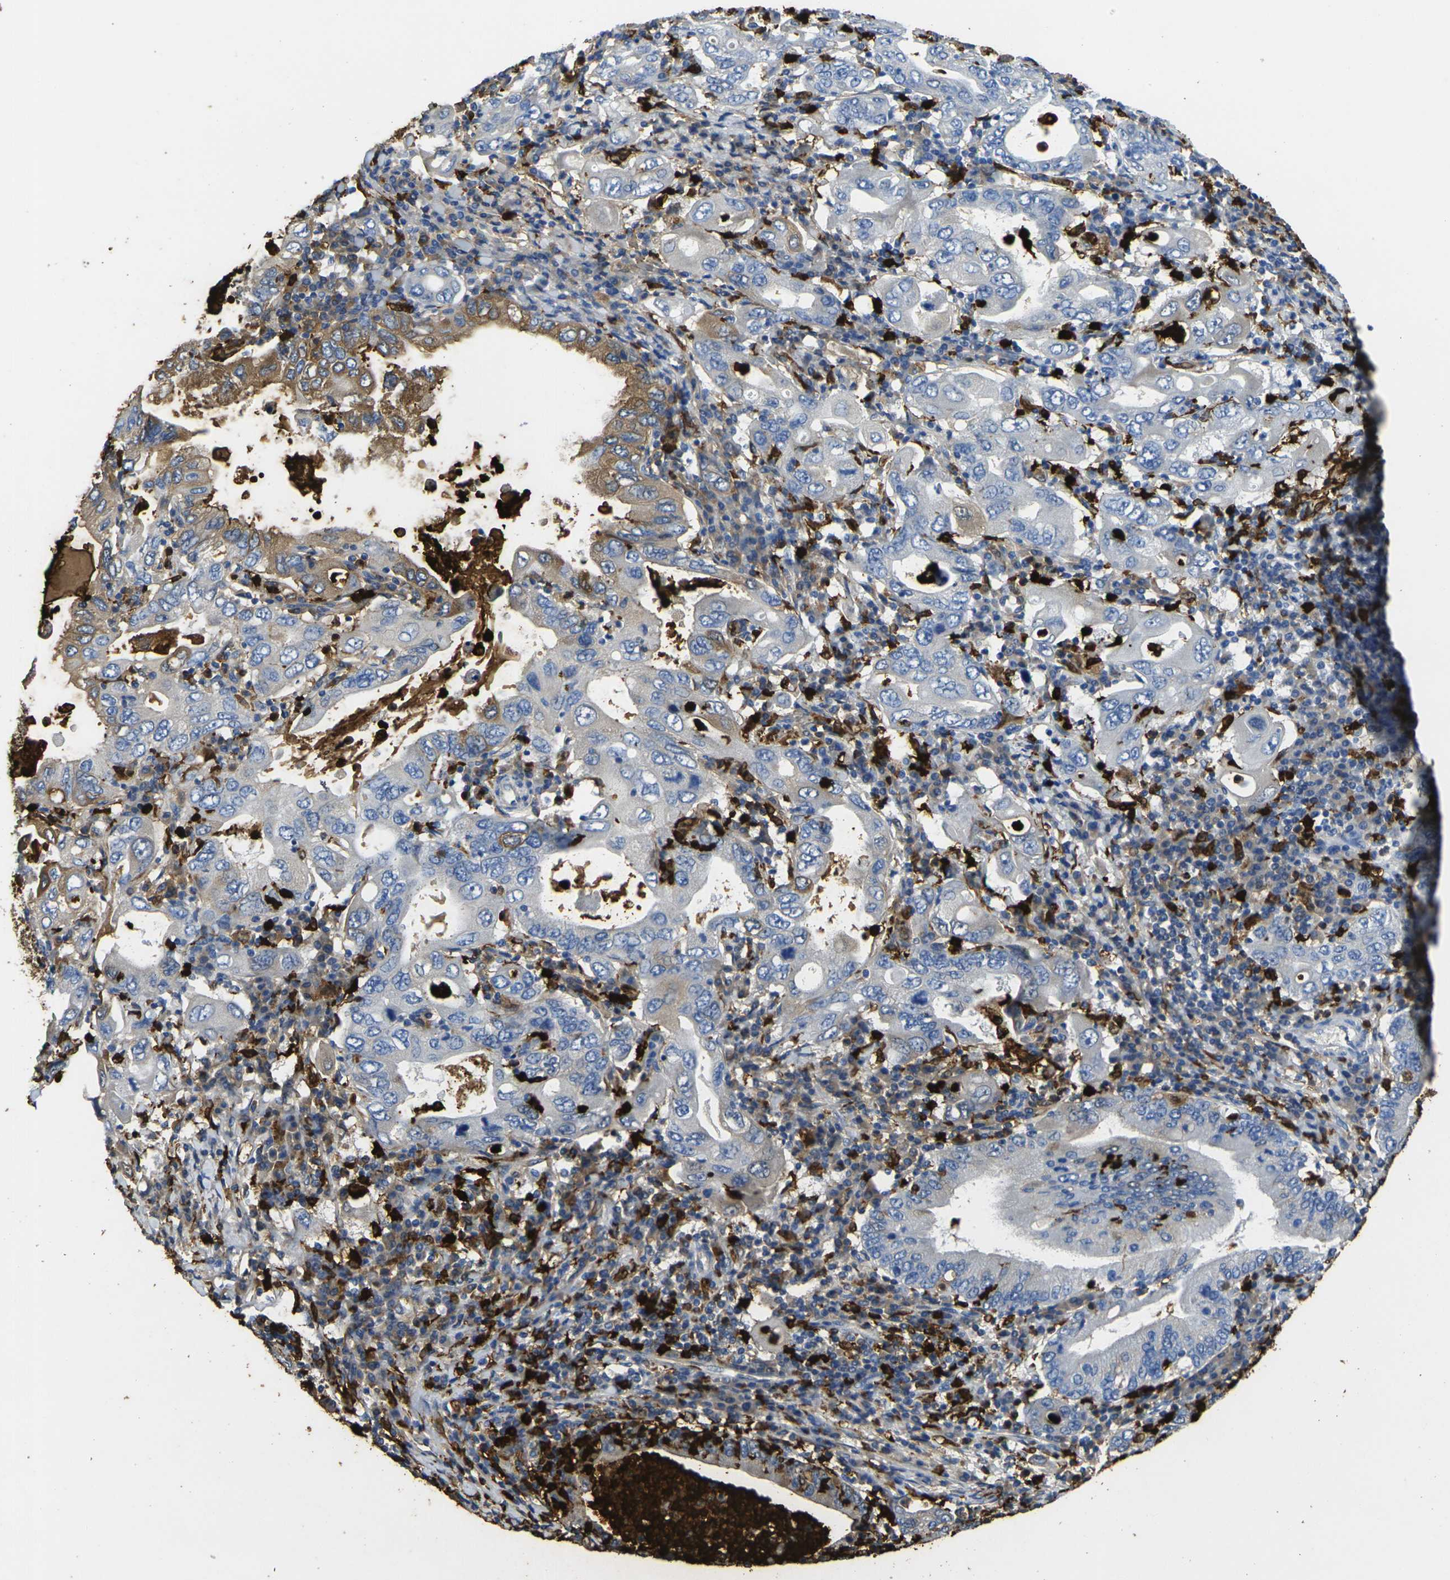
{"staining": {"intensity": "moderate", "quantity": "<25%", "location": "cytoplasmic/membranous"}, "tissue": "stomach cancer", "cell_type": "Tumor cells", "image_type": "cancer", "snomed": [{"axis": "morphology", "description": "Normal tissue, NOS"}, {"axis": "morphology", "description": "Adenocarcinoma, NOS"}, {"axis": "topography", "description": "Esophagus"}, {"axis": "topography", "description": "Stomach, upper"}, {"axis": "topography", "description": "Peripheral nerve tissue"}], "caption": "Stomach adenocarcinoma tissue shows moderate cytoplasmic/membranous staining in about <25% of tumor cells, visualized by immunohistochemistry.", "gene": "S100A9", "patient": {"sex": "male", "age": 62}}